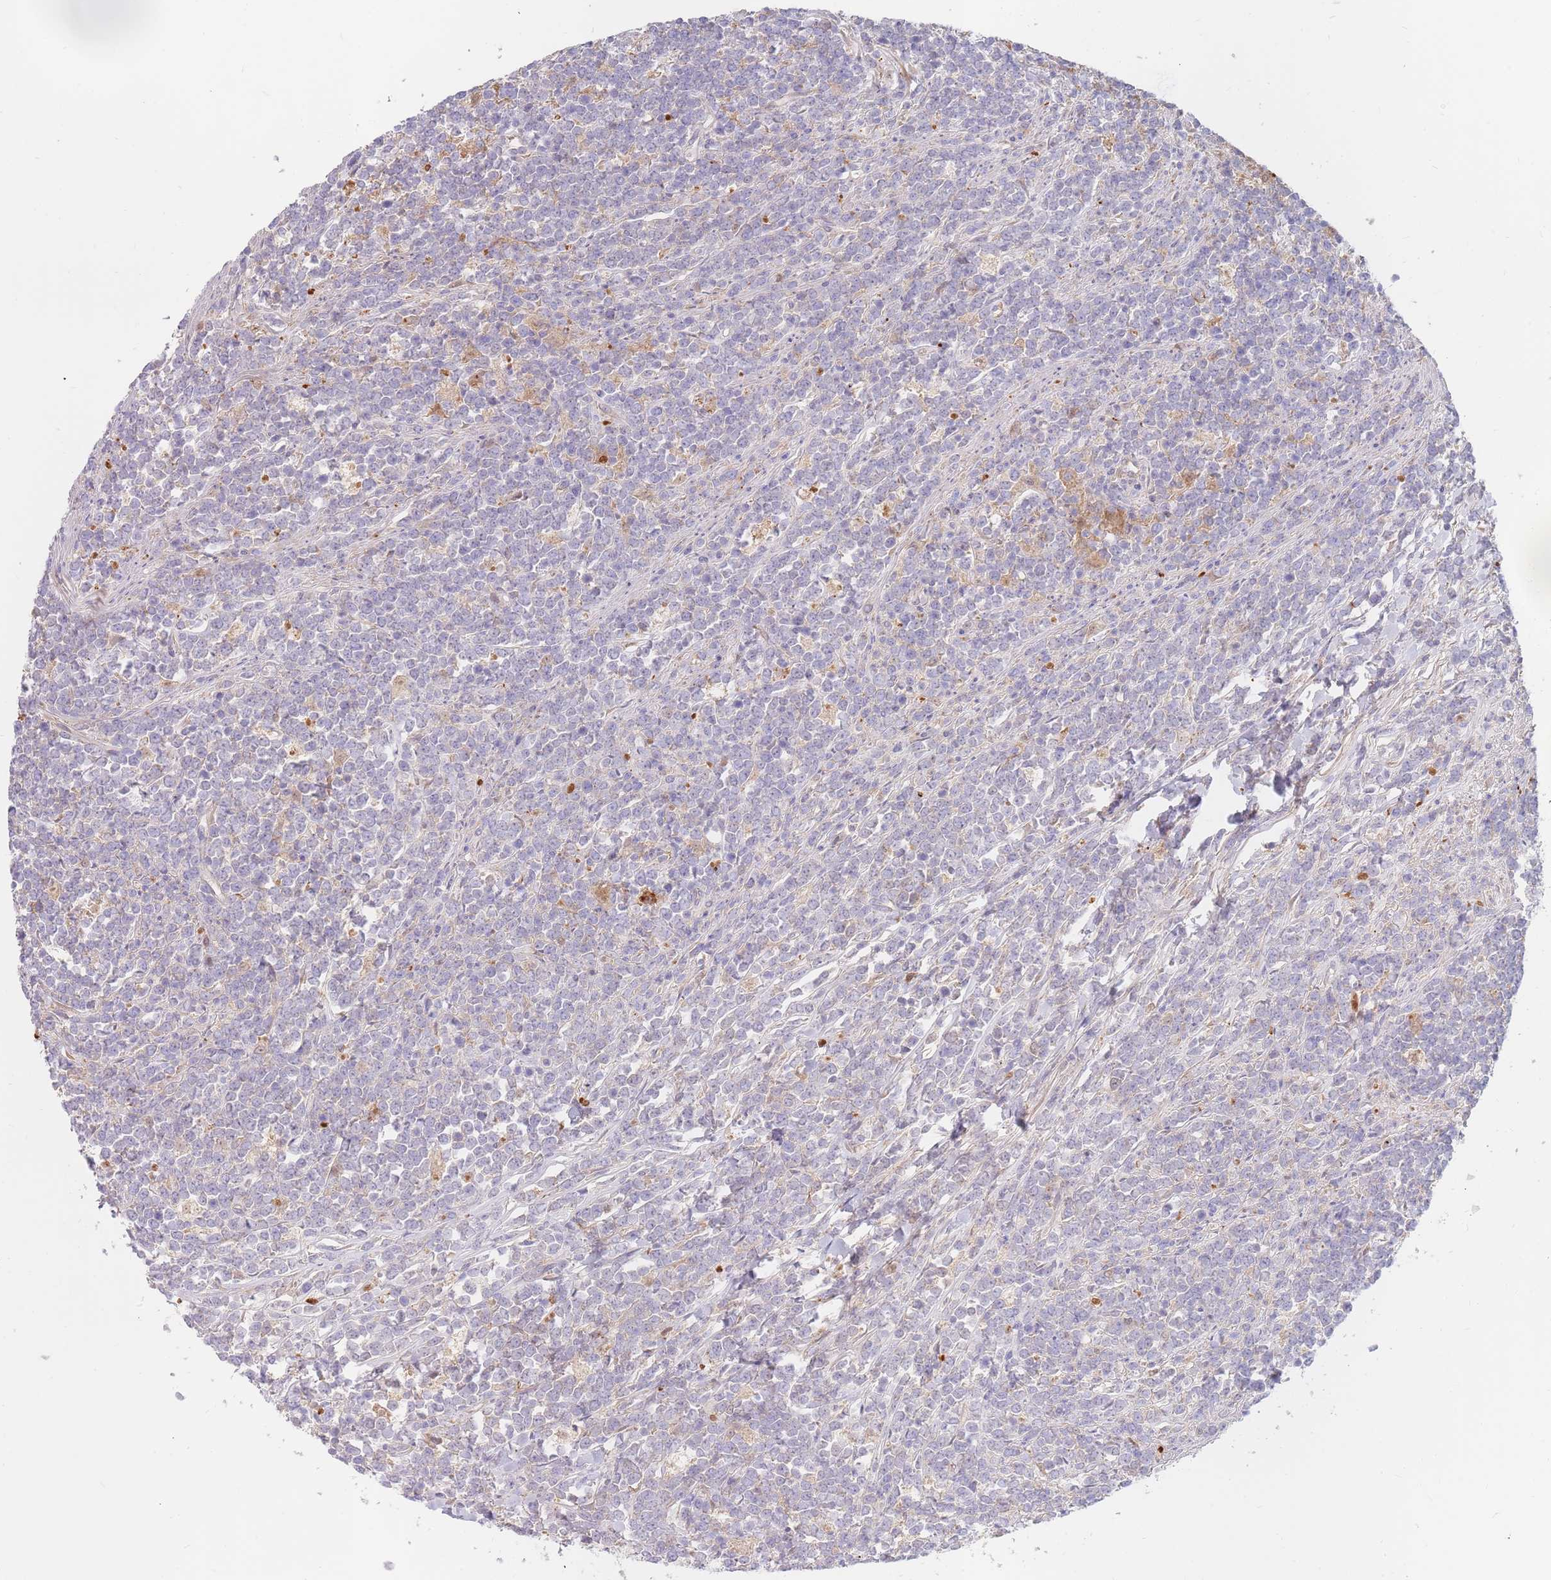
{"staining": {"intensity": "negative", "quantity": "none", "location": "none"}, "tissue": "lymphoma", "cell_type": "Tumor cells", "image_type": "cancer", "snomed": [{"axis": "morphology", "description": "Malignant lymphoma, non-Hodgkin's type, High grade"}, {"axis": "topography", "description": "Small intestine"}, {"axis": "topography", "description": "Colon"}], "caption": "Tumor cells show no significant staining in lymphoma.", "gene": "BORCS5", "patient": {"sex": "male", "age": 8}}